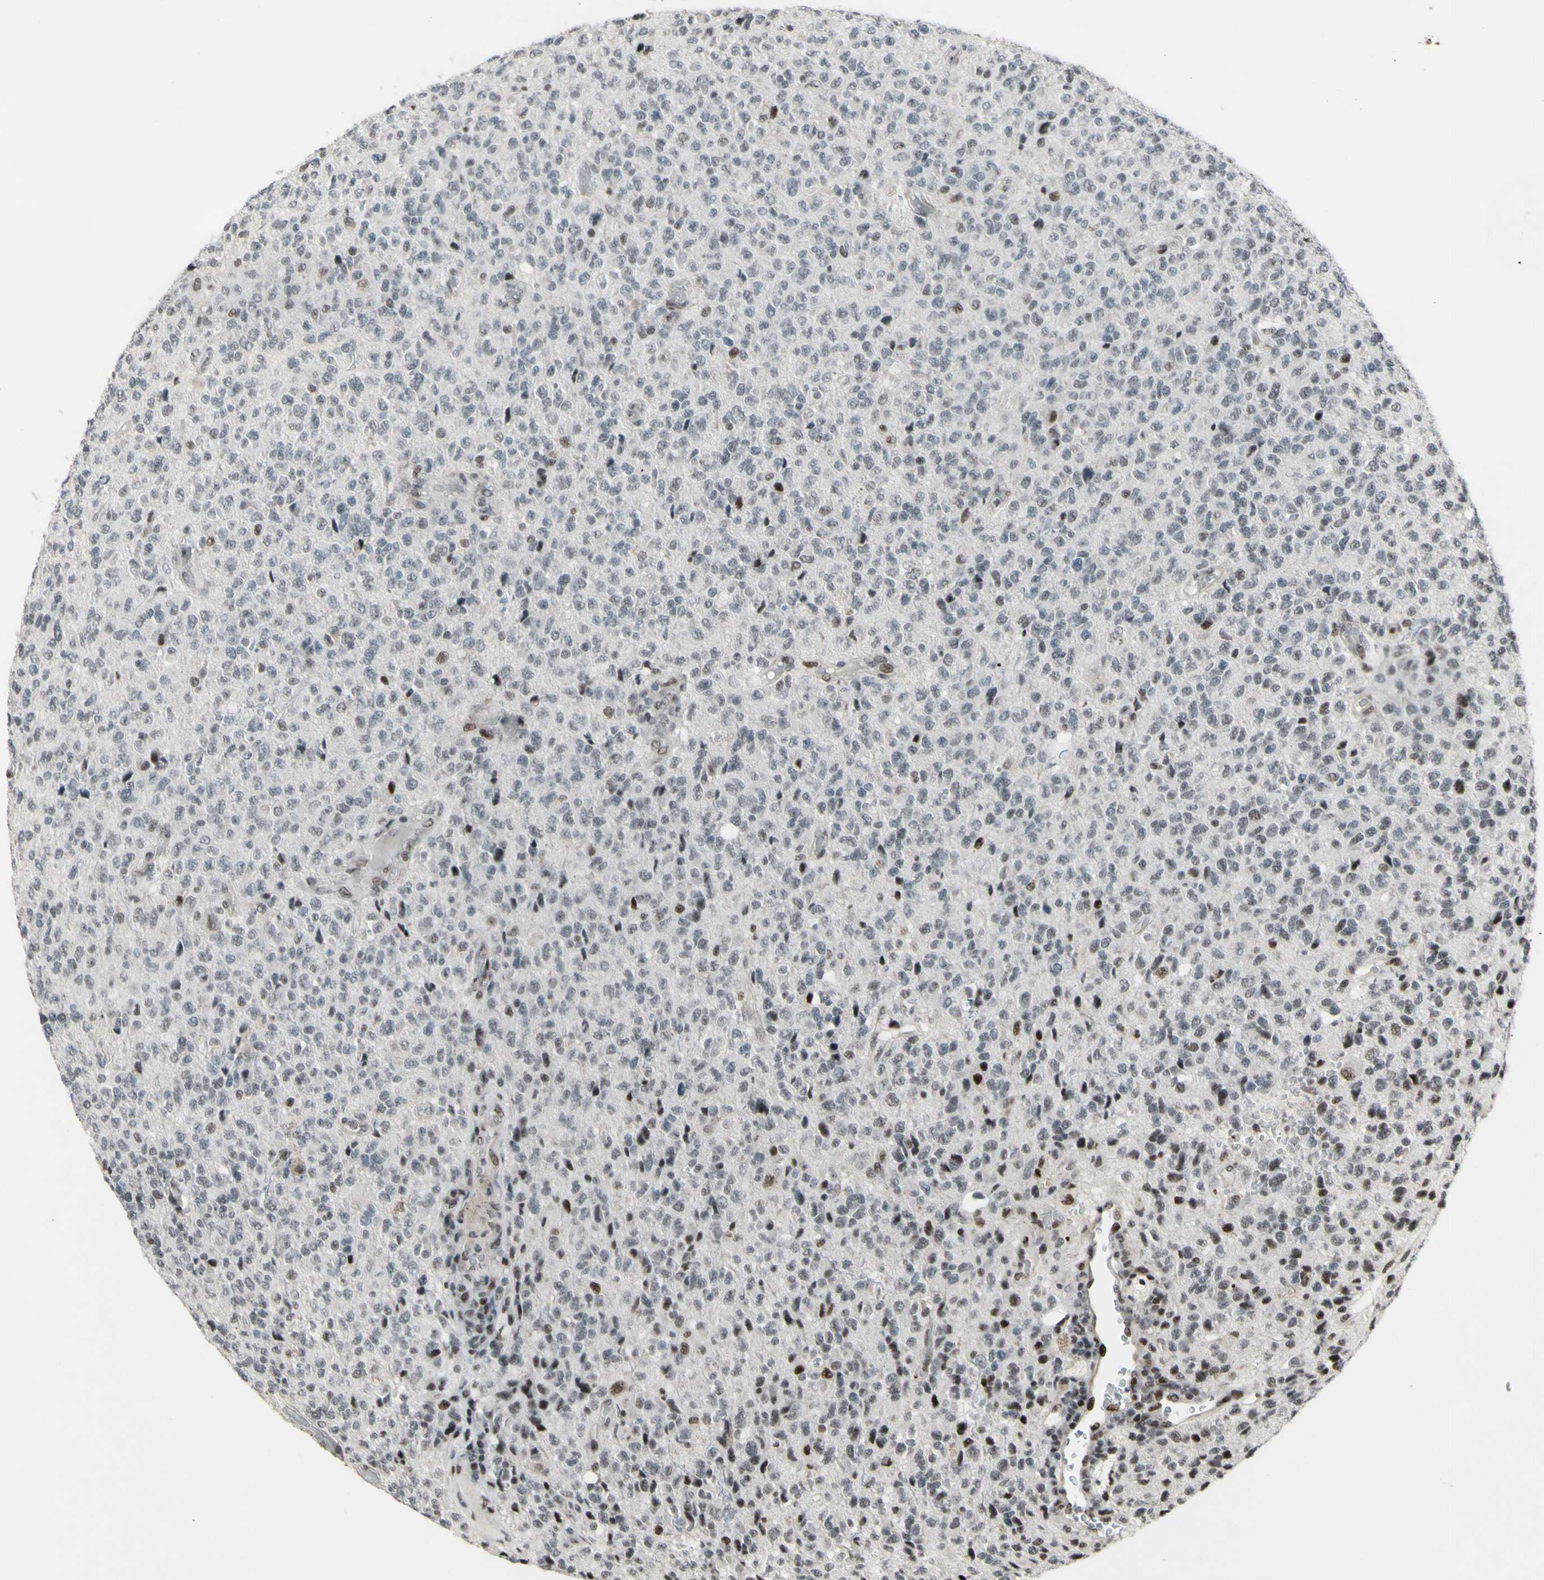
{"staining": {"intensity": "moderate", "quantity": "<25%", "location": "nuclear"}, "tissue": "glioma", "cell_type": "Tumor cells", "image_type": "cancer", "snomed": [{"axis": "morphology", "description": "Glioma, malignant, High grade"}, {"axis": "topography", "description": "pancreas cauda"}], "caption": "Immunohistochemistry (IHC) (DAB (3,3'-diaminobenzidine)) staining of human glioma shows moderate nuclear protein expression in approximately <25% of tumor cells. (IHC, brightfield microscopy, high magnification).", "gene": "SUPT6H", "patient": {"sex": "male", "age": 60}}